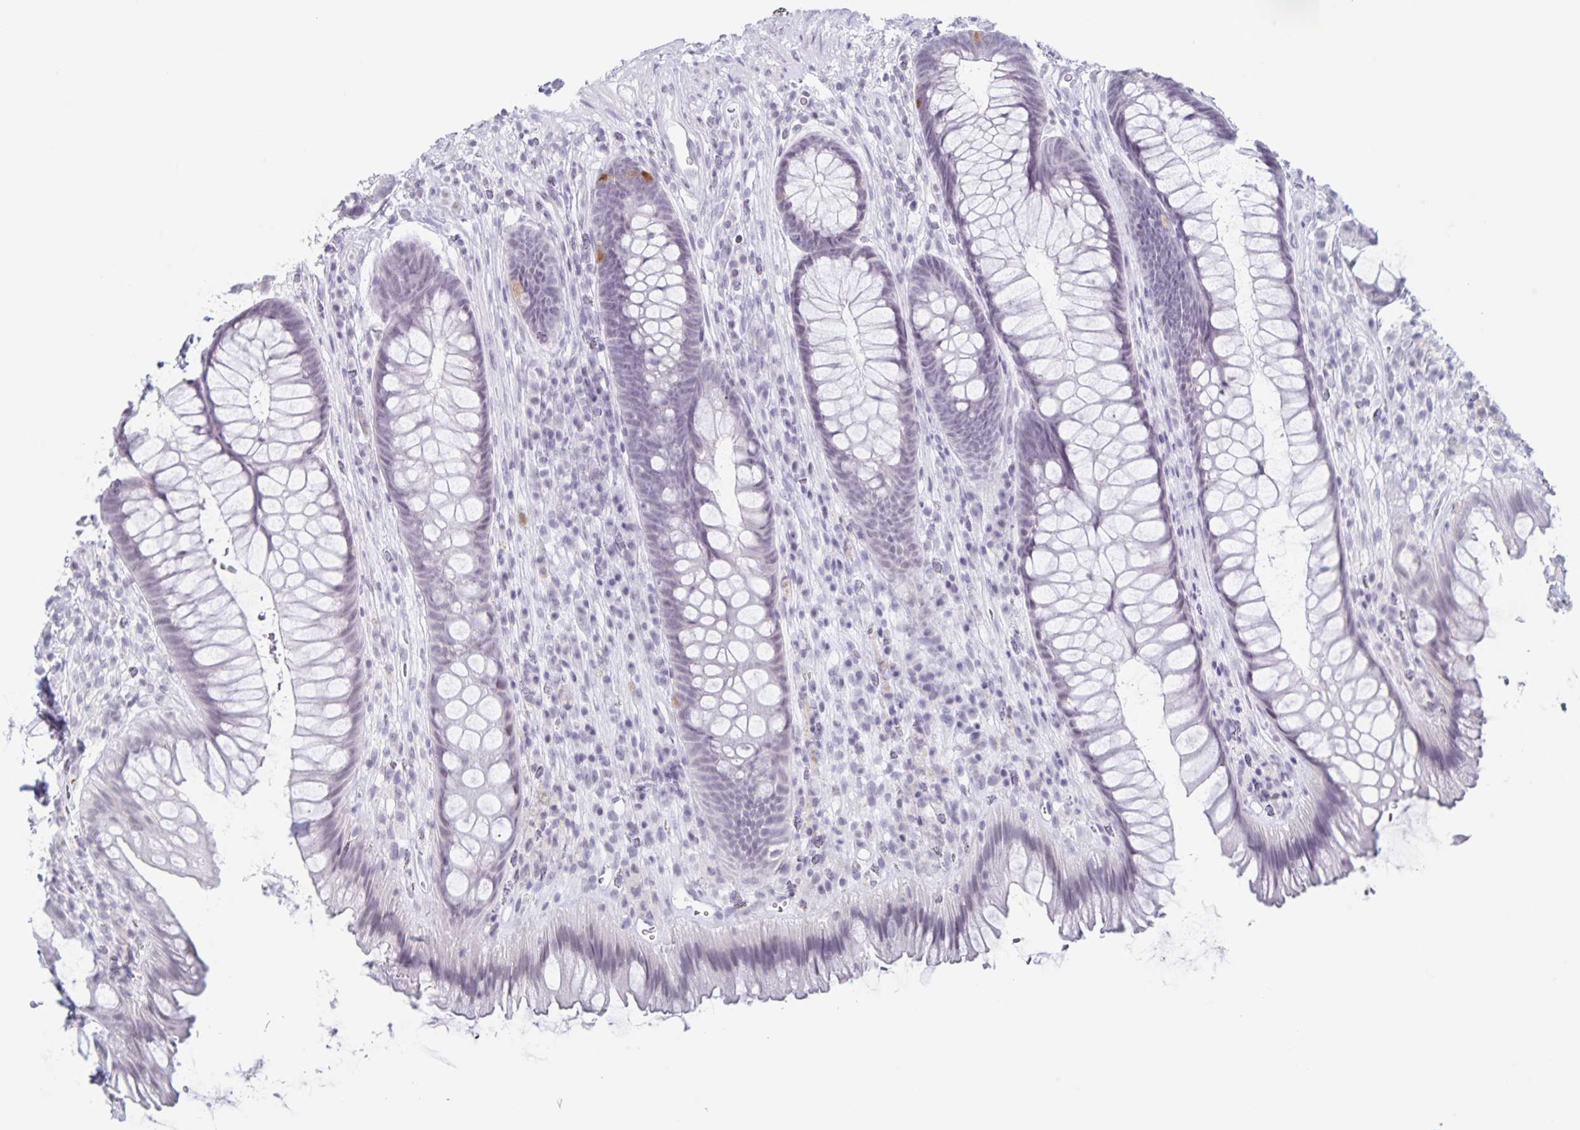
{"staining": {"intensity": "moderate", "quantity": "<25%", "location": "cytoplasmic/membranous"}, "tissue": "rectum", "cell_type": "Glandular cells", "image_type": "normal", "snomed": [{"axis": "morphology", "description": "Normal tissue, NOS"}, {"axis": "topography", "description": "Rectum"}], "caption": "Immunohistochemical staining of normal human rectum shows low levels of moderate cytoplasmic/membranous staining in about <25% of glandular cells. Ihc stains the protein in brown and the nuclei are stained blue.", "gene": "LCE6A", "patient": {"sex": "male", "age": 53}}